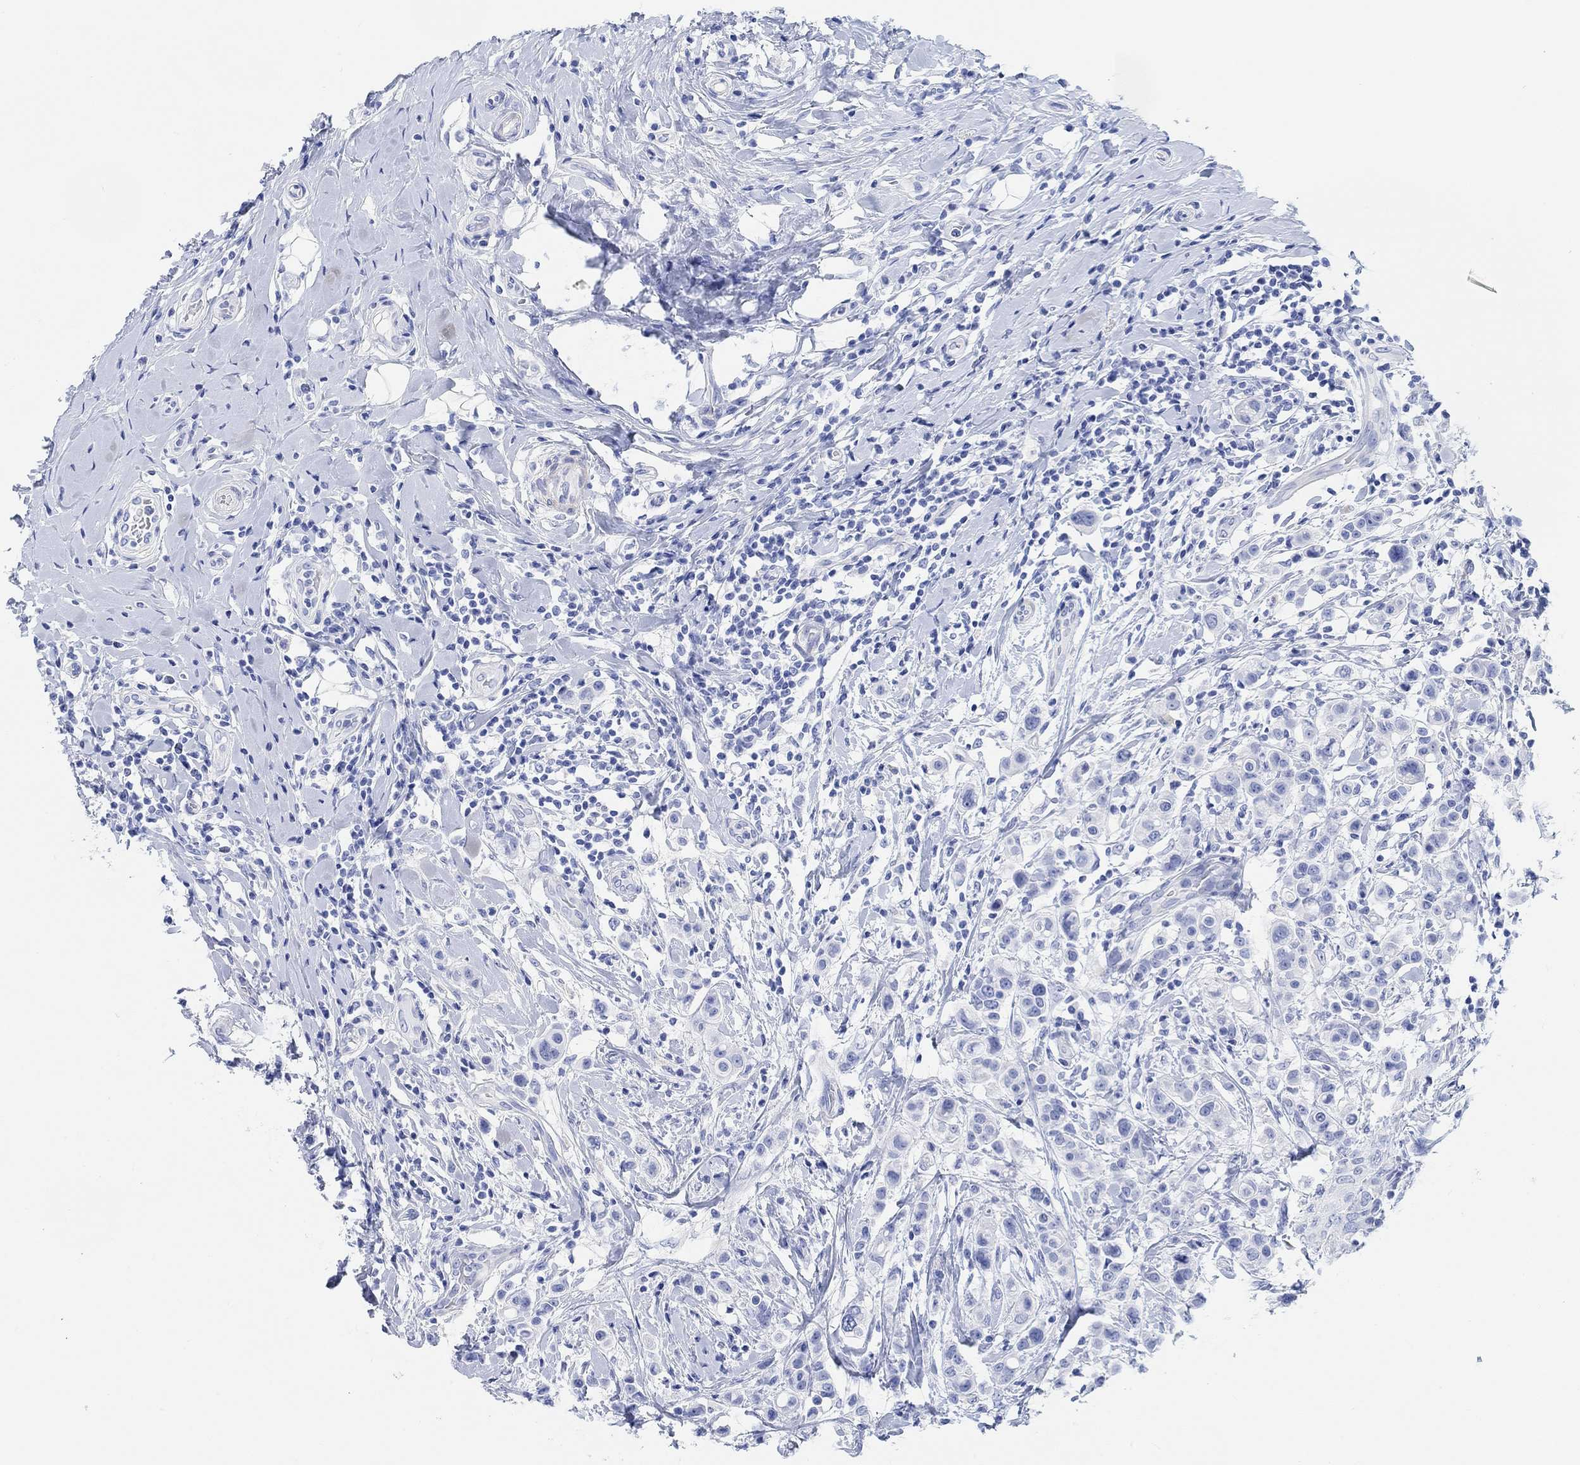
{"staining": {"intensity": "negative", "quantity": "none", "location": "none"}, "tissue": "breast cancer", "cell_type": "Tumor cells", "image_type": "cancer", "snomed": [{"axis": "morphology", "description": "Duct carcinoma"}, {"axis": "topography", "description": "Breast"}], "caption": "Invasive ductal carcinoma (breast) stained for a protein using IHC demonstrates no staining tumor cells.", "gene": "ANKRD33", "patient": {"sex": "female", "age": 27}}